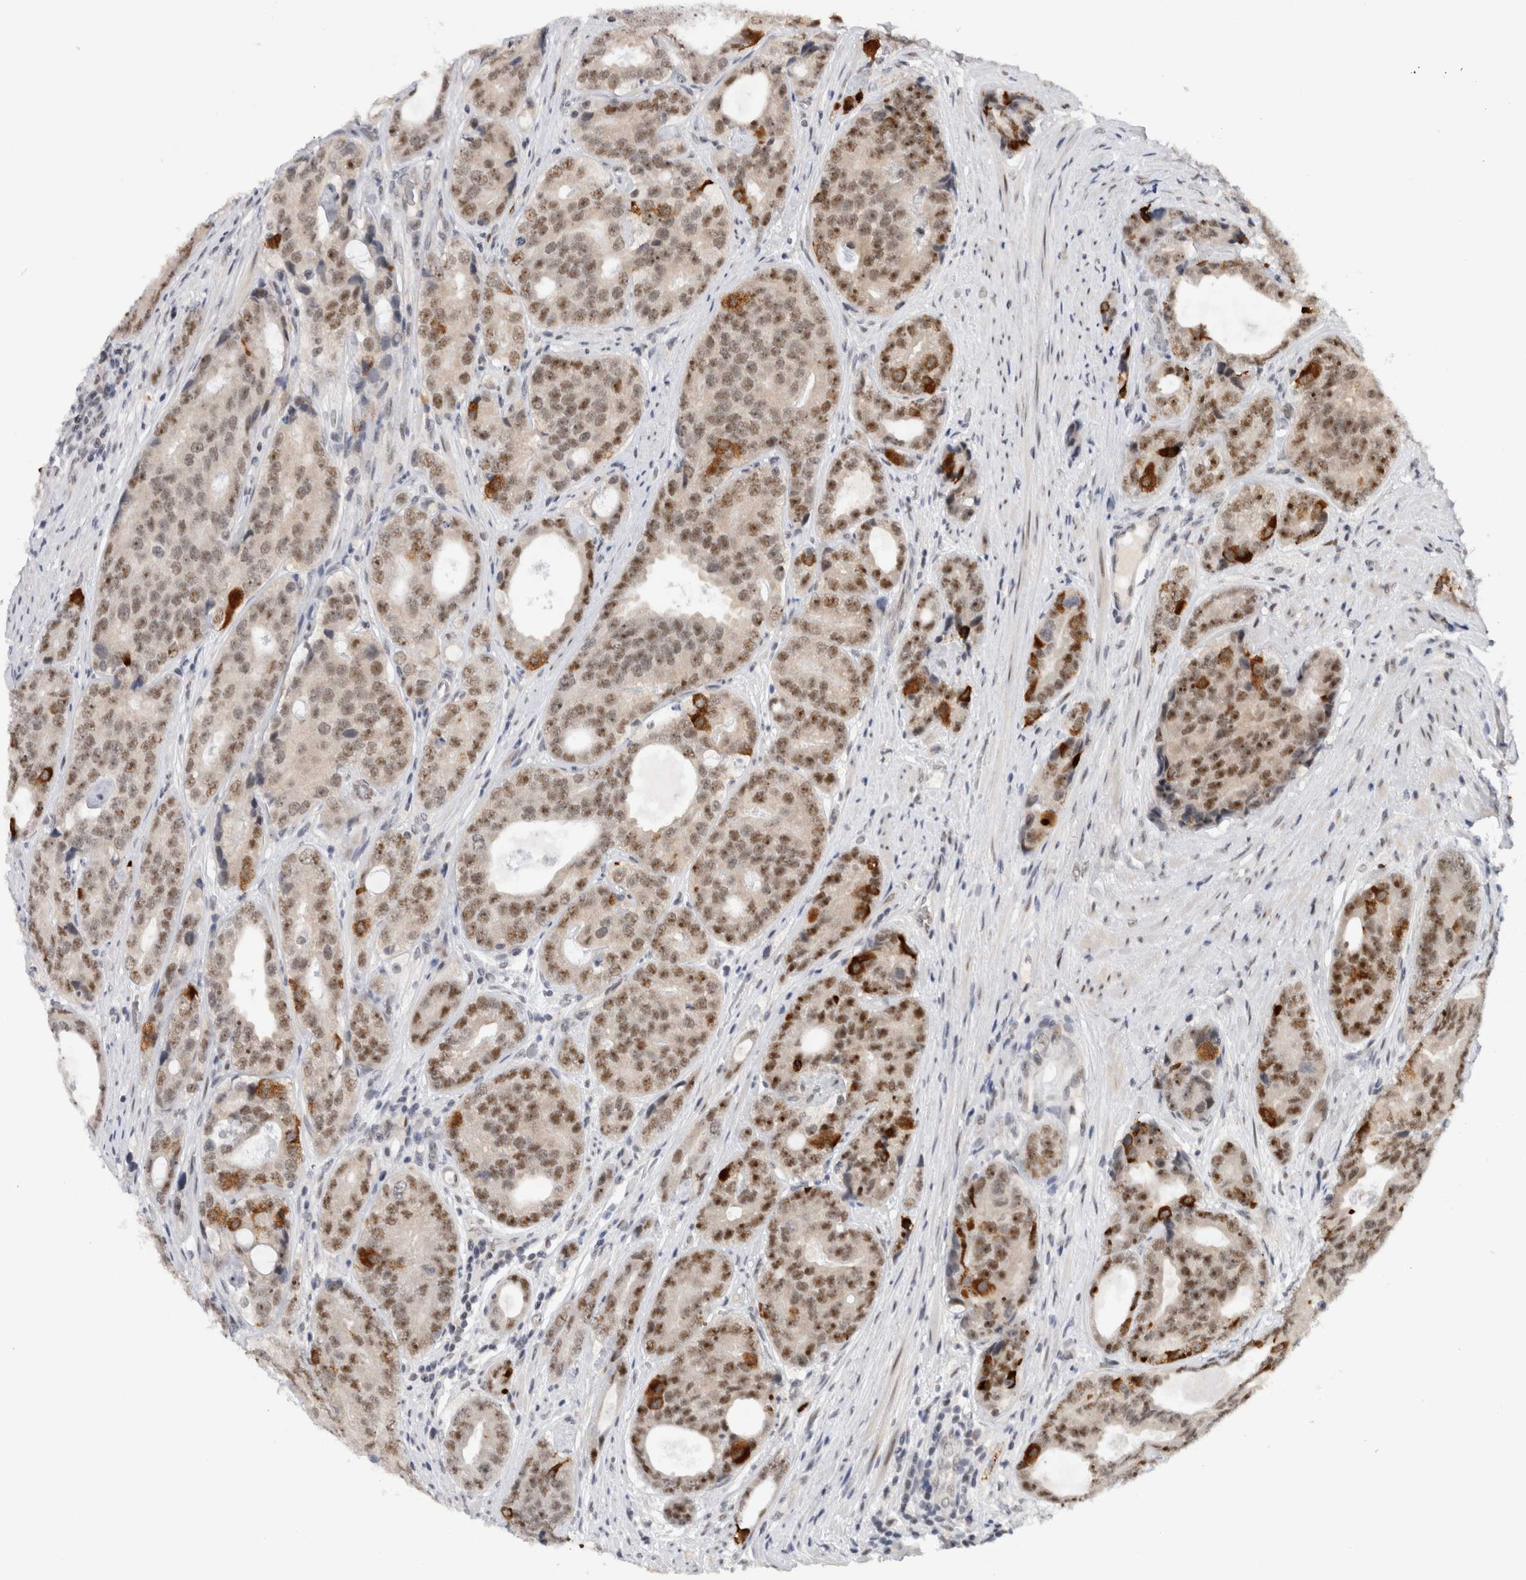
{"staining": {"intensity": "moderate", "quantity": "25%-75%", "location": "nuclear"}, "tissue": "prostate cancer", "cell_type": "Tumor cells", "image_type": "cancer", "snomed": [{"axis": "morphology", "description": "Adenocarcinoma, High grade"}, {"axis": "topography", "description": "Prostate"}], "caption": "Prostate high-grade adenocarcinoma was stained to show a protein in brown. There is medium levels of moderate nuclear positivity in about 25%-75% of tumor cells. (DAB (3,3'-diaminobenzidine) IHC, brown staining for protein, blue staining for nuclei).", "gene": "HESX1", "patient": {"sex": "male", "age": 56}}